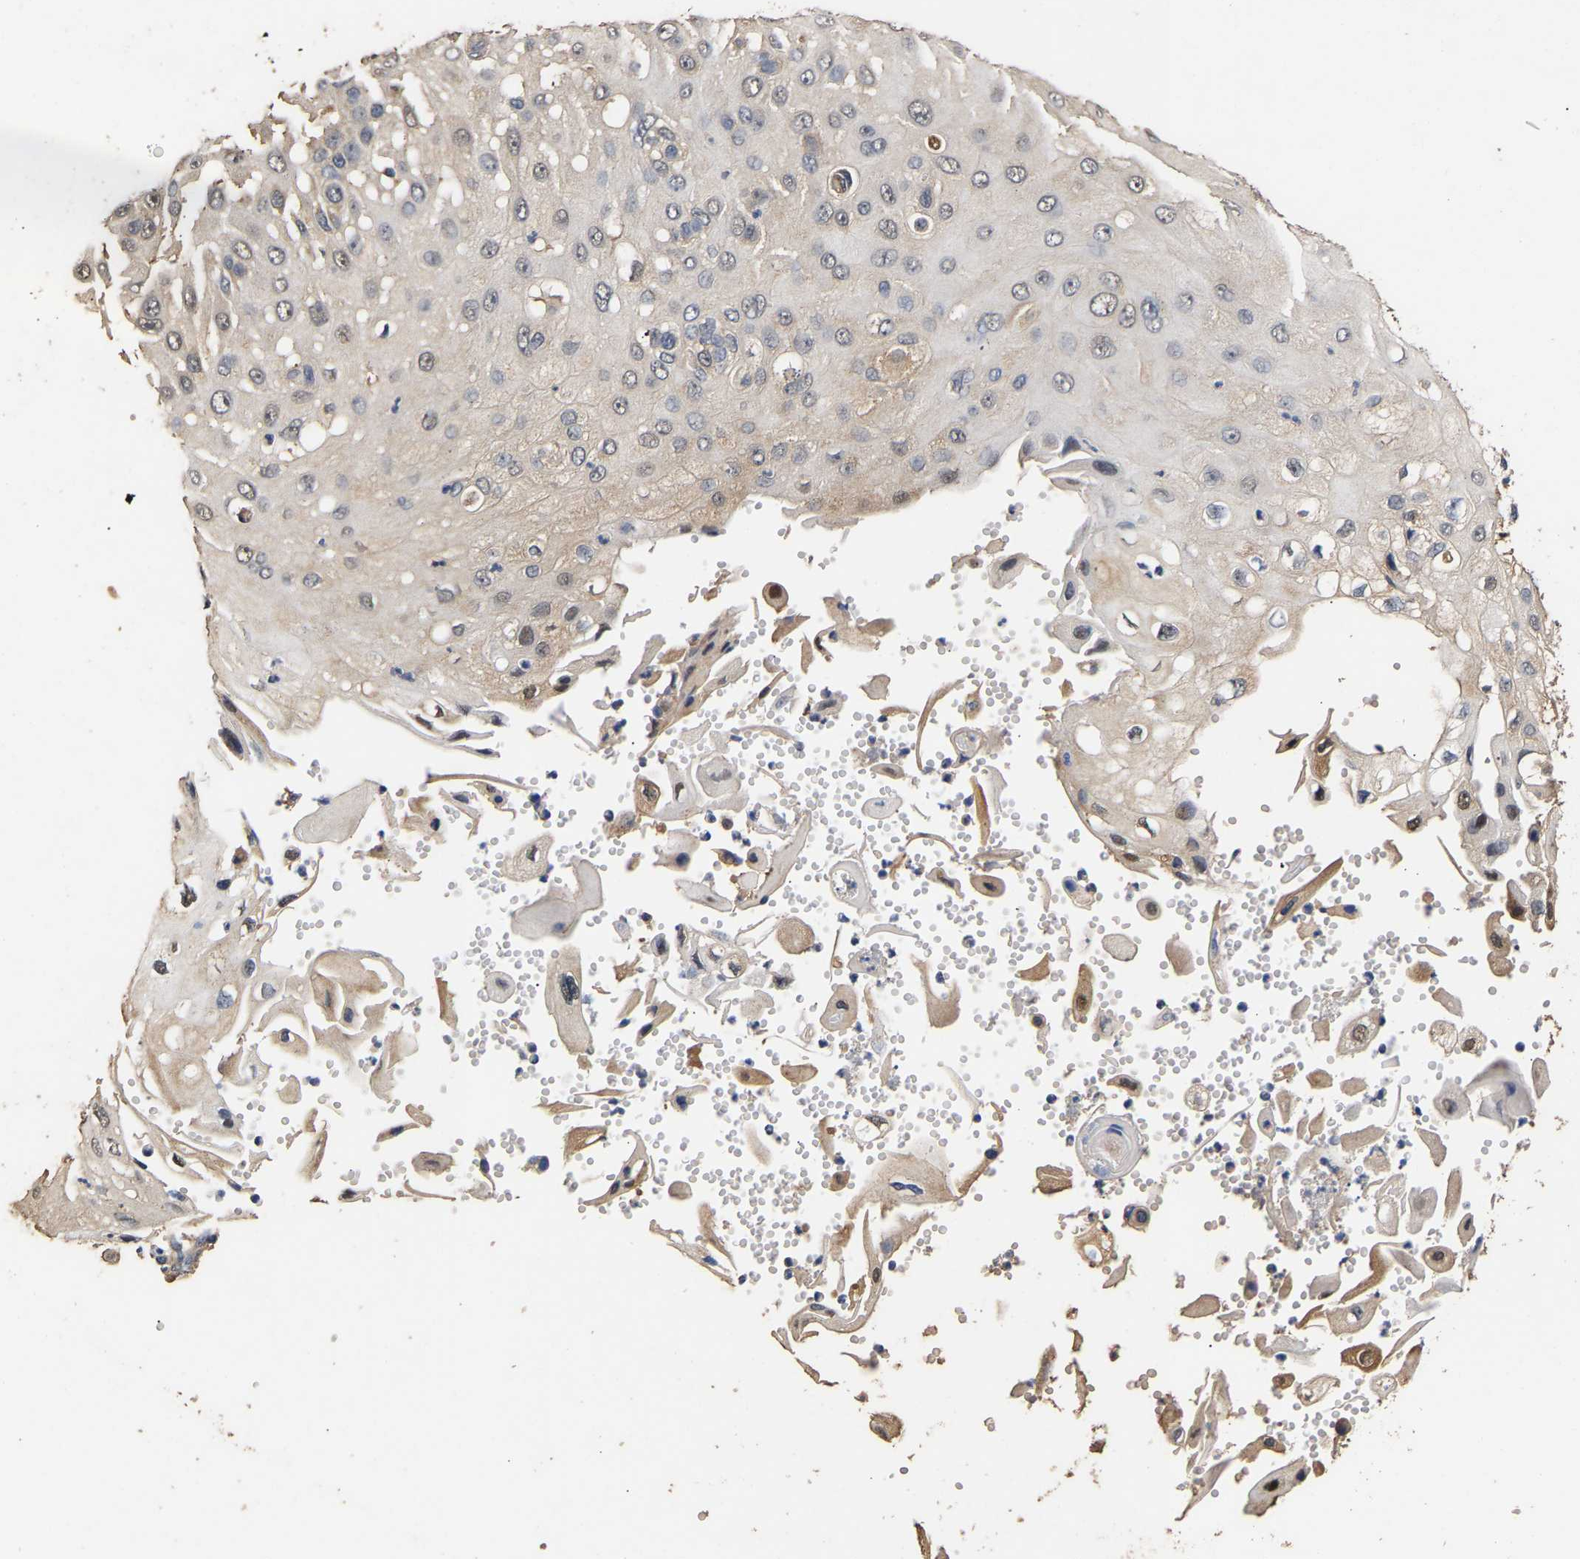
{"staining": {"intensity": "weak", "quantity": "<25%", "location": "cytoplasmic/membranous"}, "tissue": "skin cancer", "cell_type": "Tumor cells", "image_type": "cancer", "snomed": [{"axis": "morphology", "description": "Squamous cell carcinoma, NOS"}, {"axis": "topography", "description": "Skin"}], "caption": "Skin cancer (squamous cell carcinoma) was stained to show a protein in brown. There is no significant expression in tumor cells. (DAB (3,3'-diaminobenzidine) immunohistochemistry (IHC) visualized using brightfield microscopy, high magnification).", "gene": "ZNF26", "patient": {"sex": "female", "age": 44}}